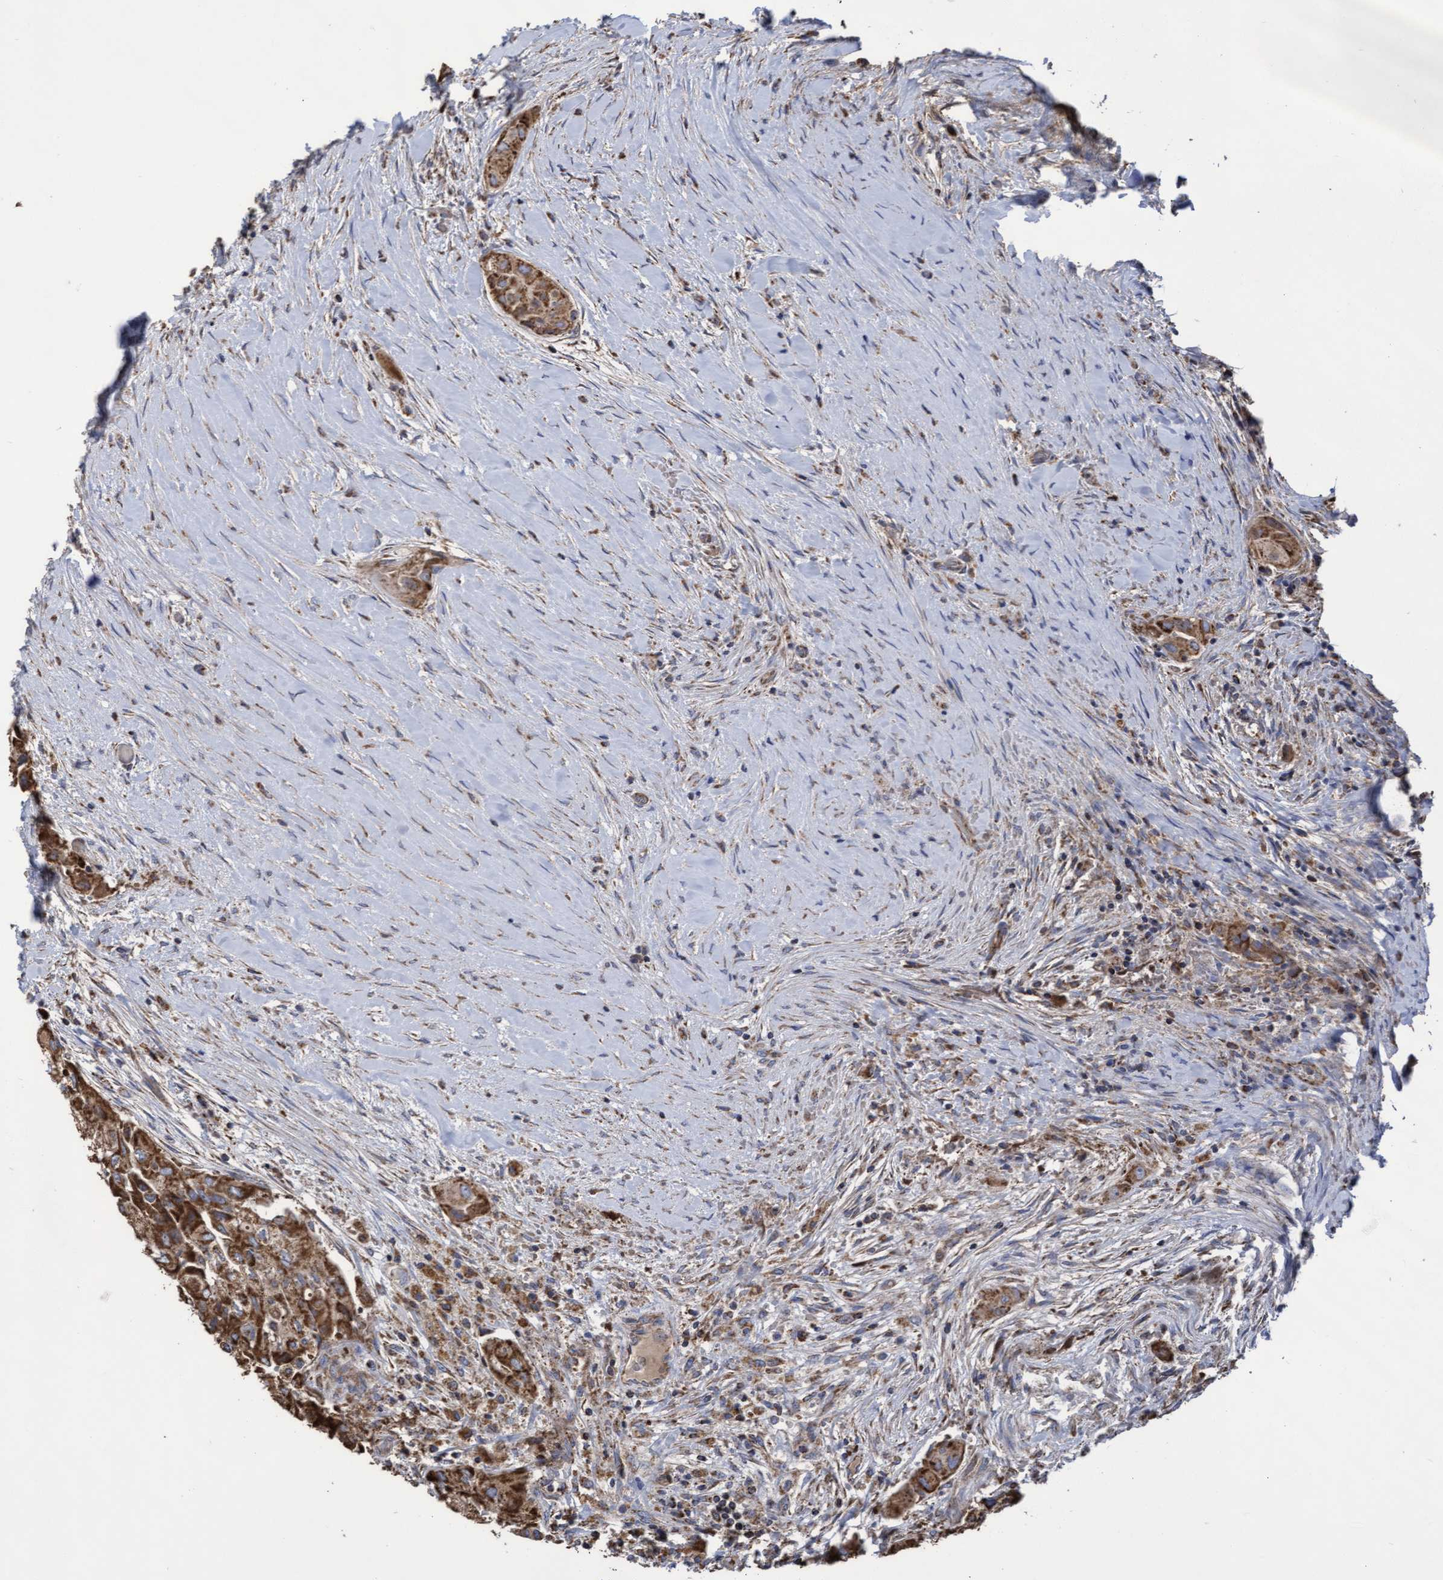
{"staining": {"intensity": "strong", "quantity": ">75%", "location": "cytoplasmic/membranous"}, "tissue": "thyroid cancer", "cell_type": "Tumor cells", "image_type": "cancer", "snomed": [{"axis": "morphology", "description": "Papillary adenocarcinoma, NOS"}, {"axis": "topography", "description": "Thyroid gland"}], "caption": "Thyroid cancer (papillary adenocarcinoma) was stained to show a protein in brown. There is high levels of strong cytoplasmic/membranous staining in about >75% of tumor cells. (Stains: DAB in brown, nuclei in blue, Microscopy: brightfield microscopy at high magnification).", "gene": "COBL", "patient": {"sex": "female", "age": 59}}